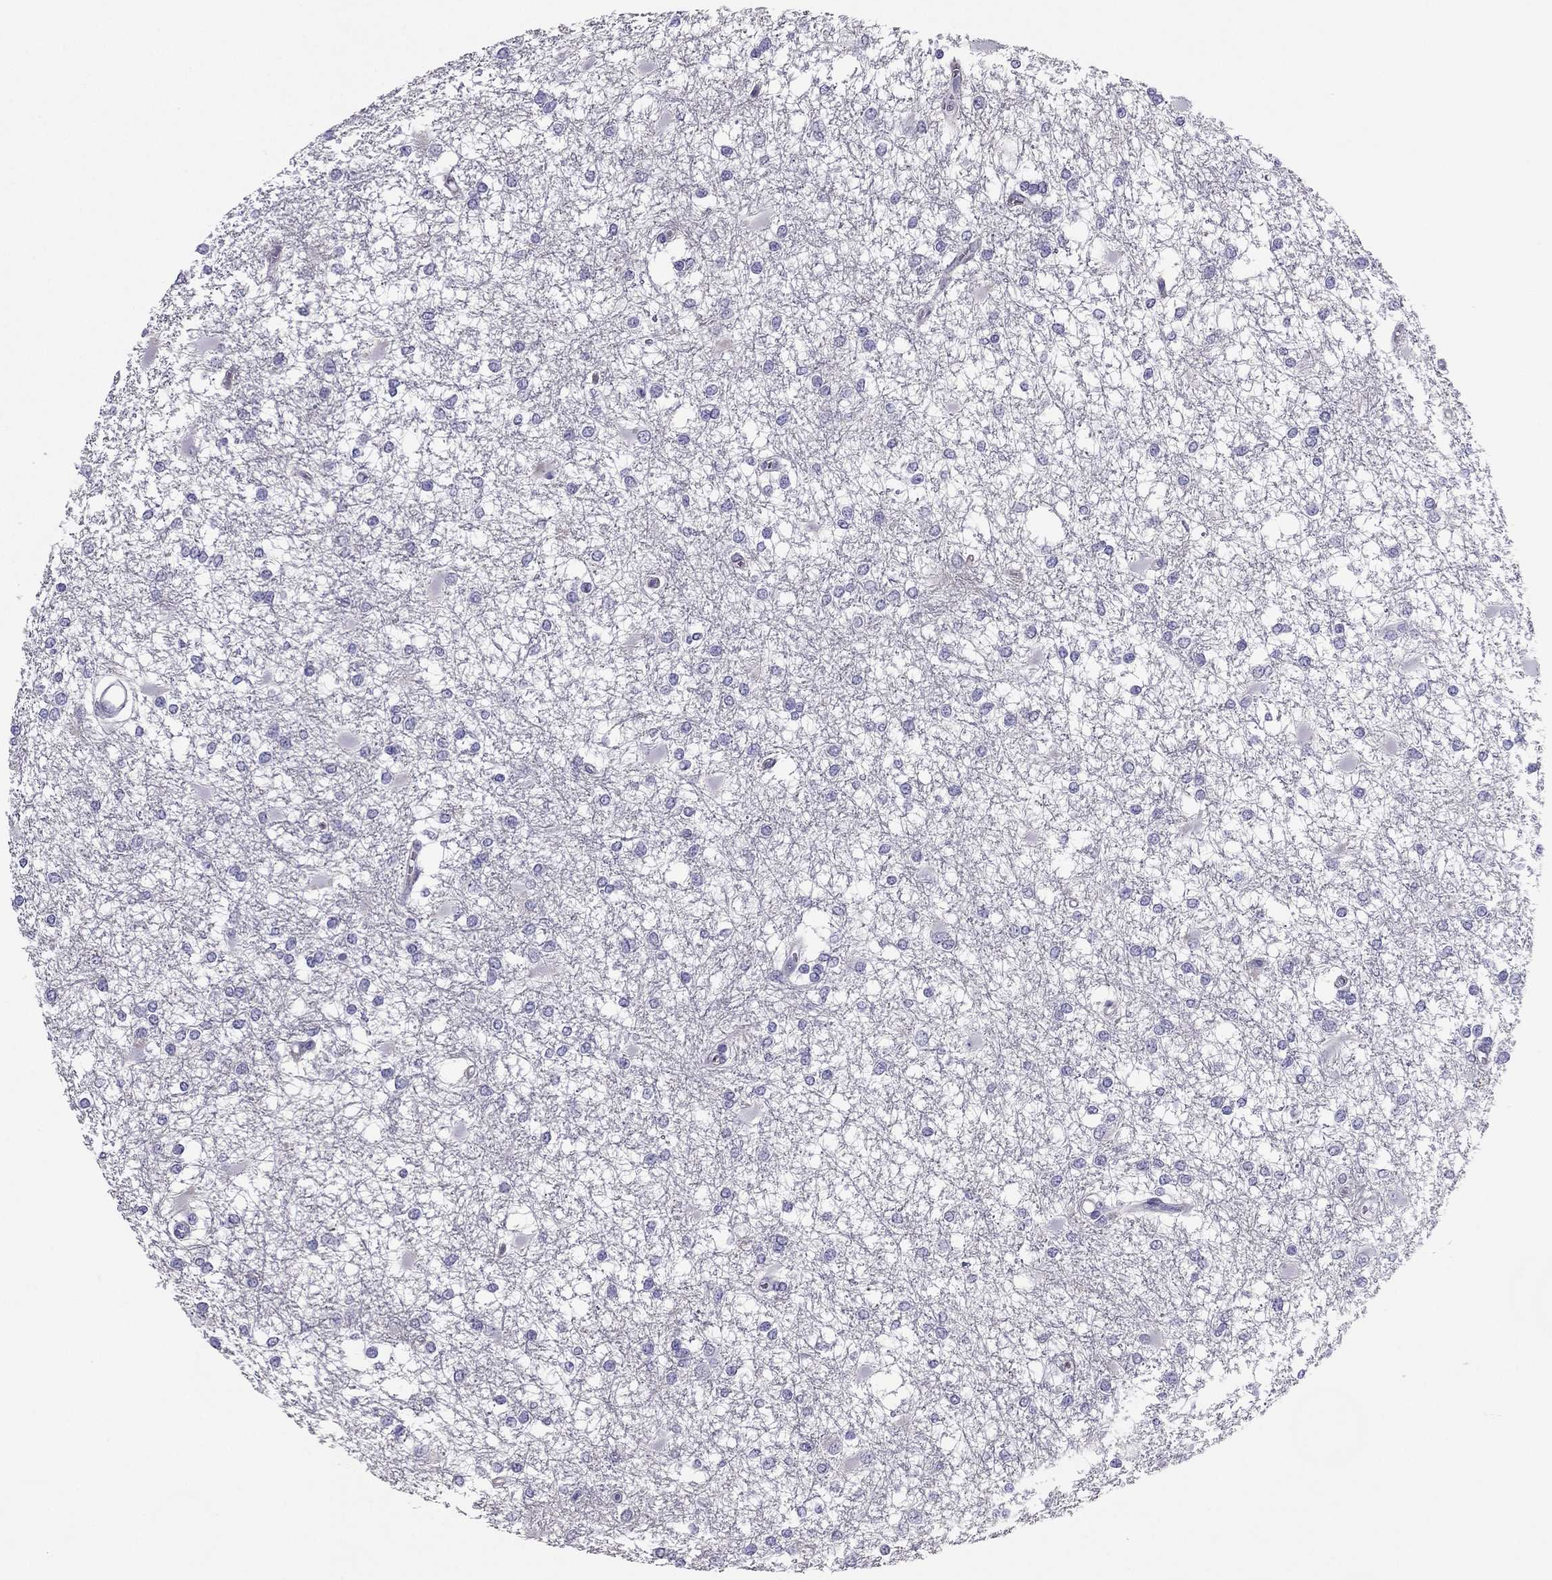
{"staining": {"intensity": "negative", "quantity": "none", "location": "none"}, "tissue": "glioma", "cell_type": "Tumor cells", "image_type": "cancer", "snomed": [{"axis": "morphology", "description": "Glioma, malignant, High grade"}, {"axis": "topography", "description": "Cerebral cortex"}], "caption": "There is no significant staining in tumor cells of glioma.", "gene": "PDE6A", "patient": {"sex": "male", "age": 79}}